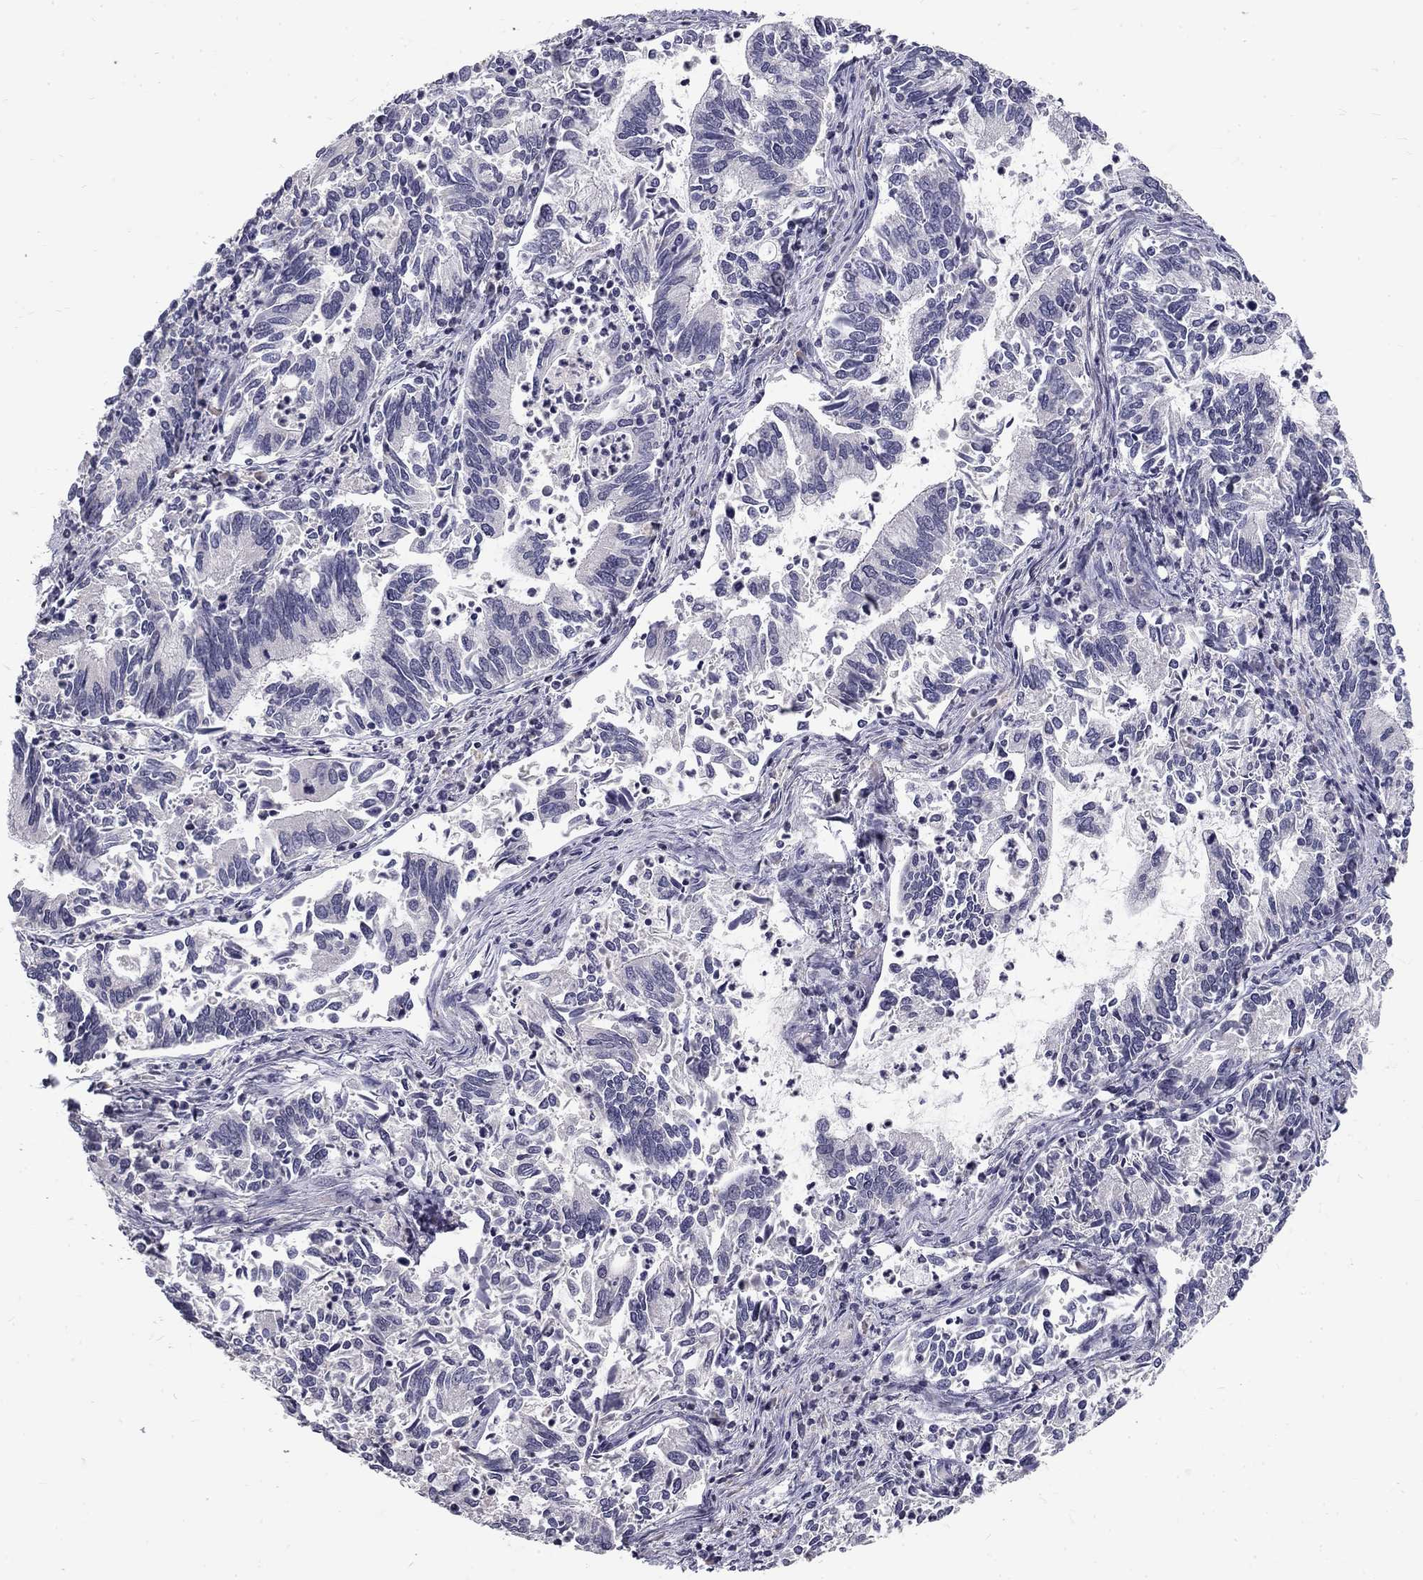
{"staining": {"intensity": "negative", "quantity": "none", "location": "none"}, "tissue": "cervical cancer", "cell_type": "Tumor cells", "image_type": "cancer", "snomed": [{"axis": "morphology", "description": "Adenocarcinoma, NOS"}, {"axis": "topography", "description": "Cervix"}], "caption": "The image demonstrates no staining of tumor cells in cervical cancer (adenocarcinoma). The staining is performed using DAB (3,3'-diaminobenzidine) brown chromogen with nuclei counter-stained in using hematoxylin.", "gene": "NOS1", "patient": {"sex": "female", "age": 42}}